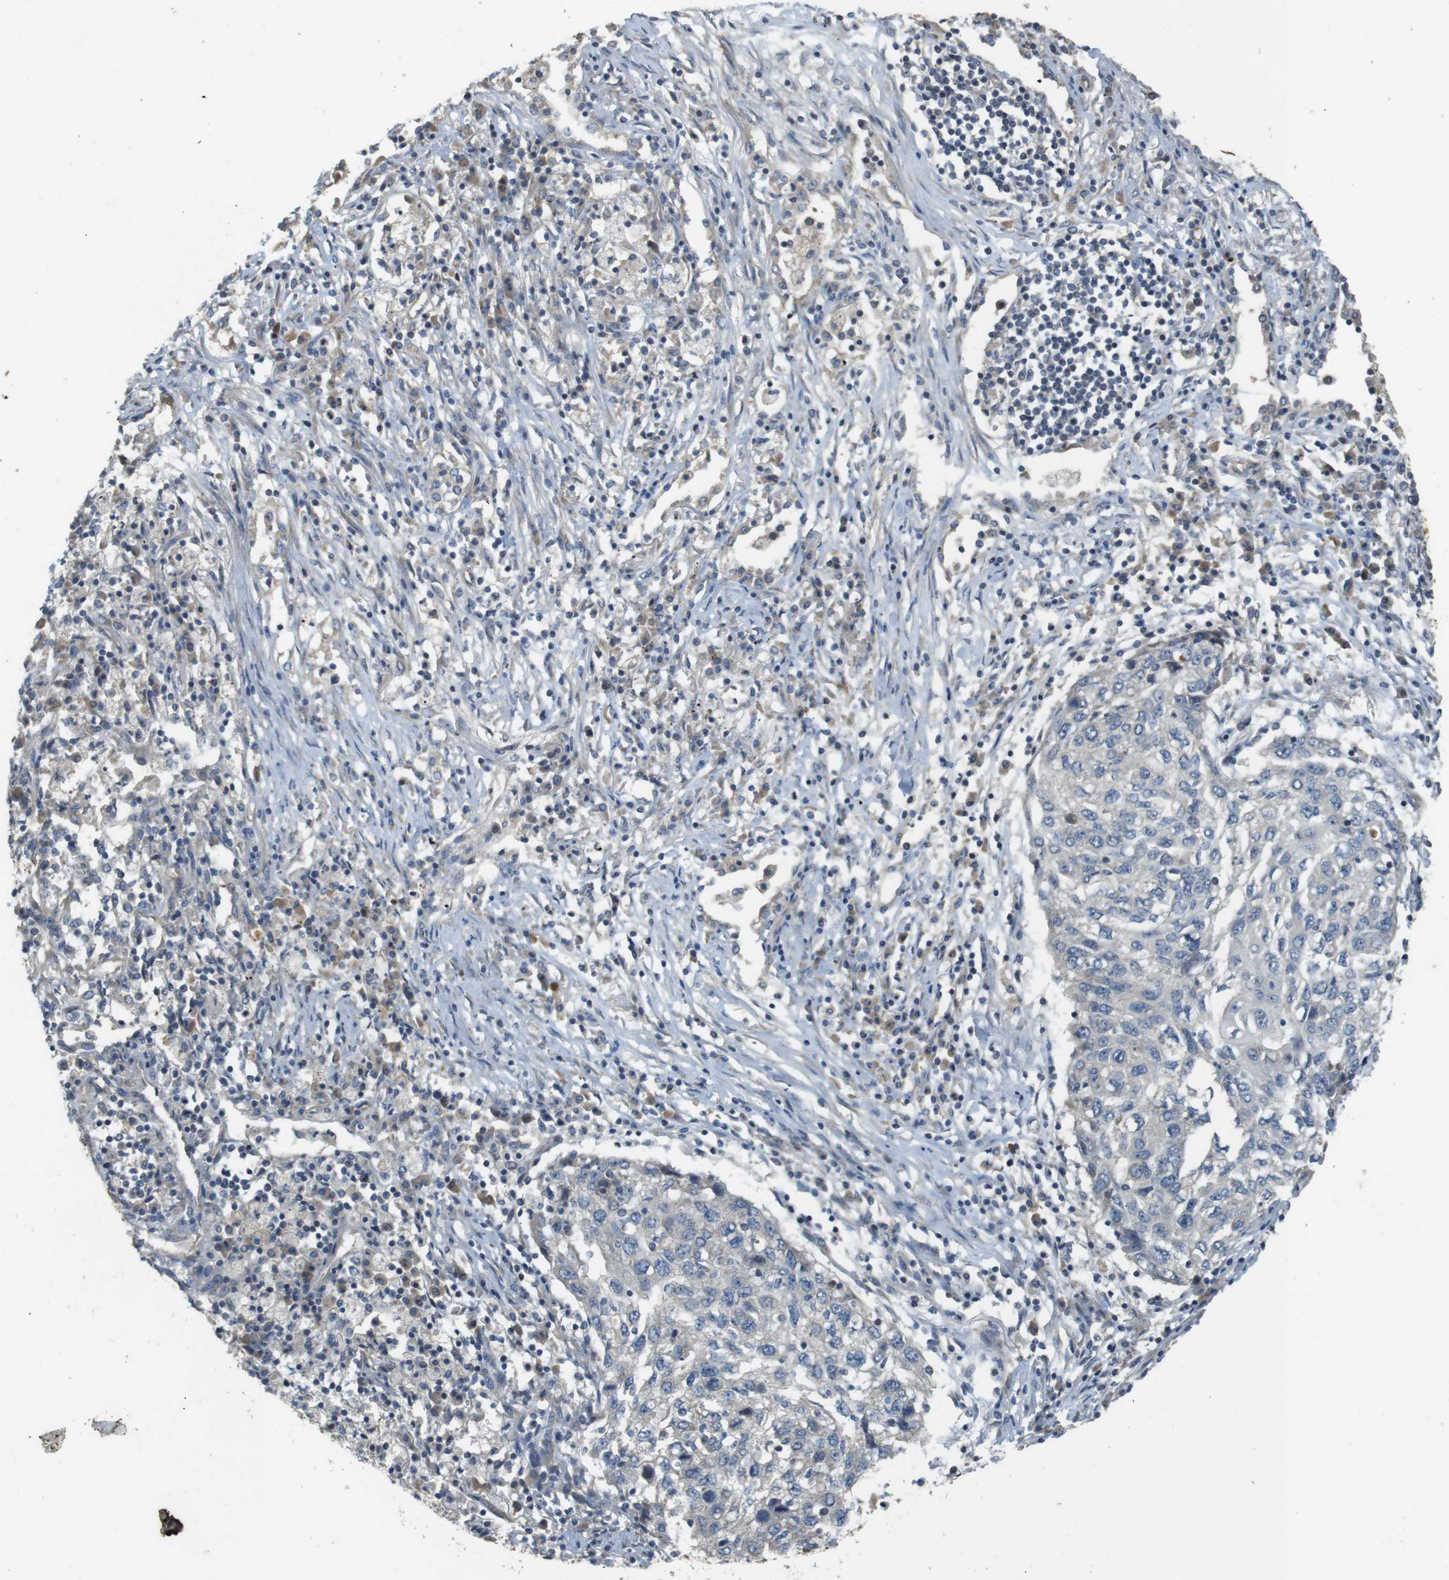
{"staining": {"intensity": "negative", "quantity": "none", "location": "none"}, "tissue": "lung cancer", "cell_type": "Tumor cells", "image_type": "cancer", "snomed": [{"axis": "morphology", "description": "Squamous cell carcinoma, NOS"}, {"axis": "topography", "description": "Lung"}], "caption": "The image displays no significant staining in tumor cells of lung cancer. (Stains: DAB (3,3'-diaminobenzidine) immunohistochemistry with hematoxylin counter stain, Microscopy: brightfield microscopy at high magnification).", "gene": "CLTC", "patient": {"sex": "female", "age": 63}}